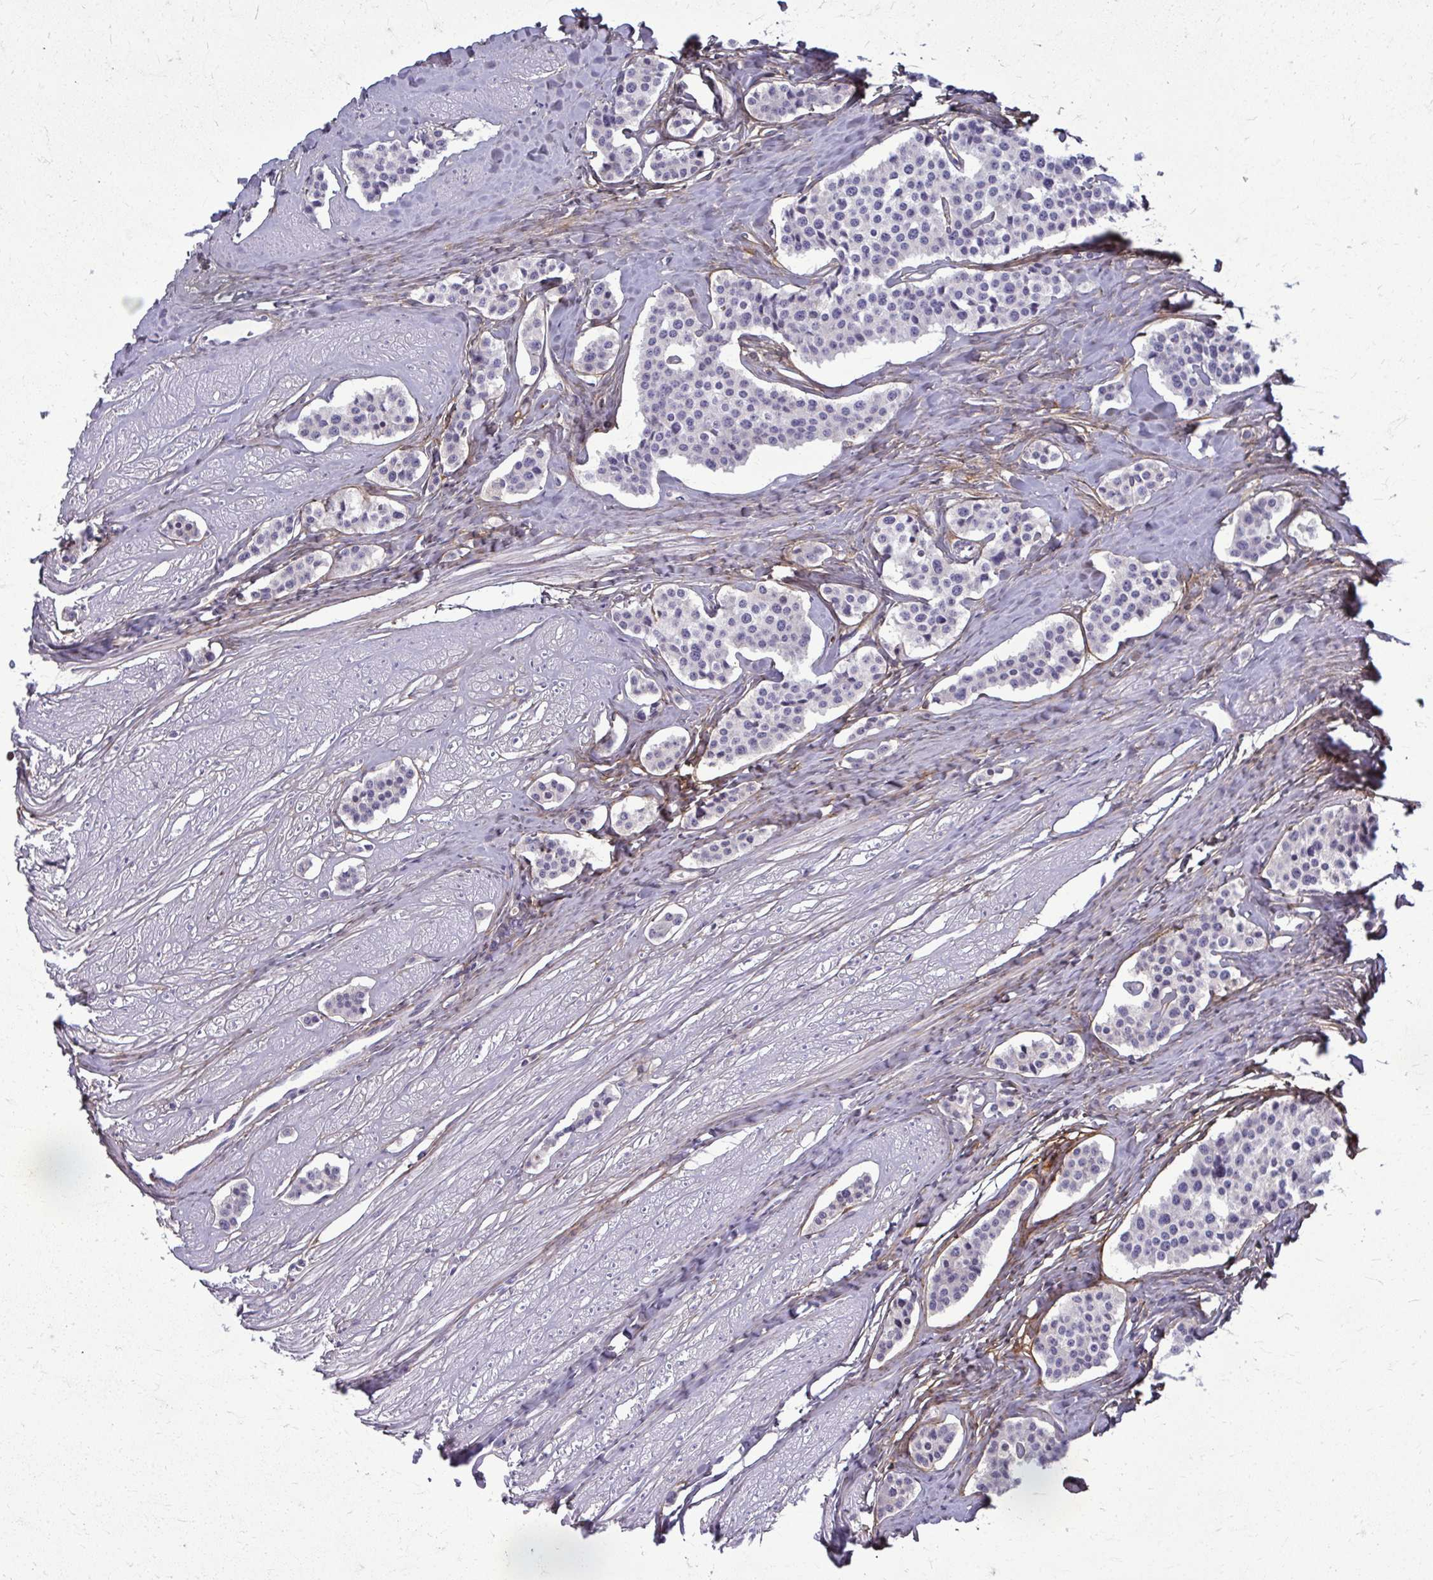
{"staining": {"intensity": "negative", "quantity": "none", "location": "none"}, "tissue": "carcinoid", "cell_type": "Tumor cells", "image_type": "cancer", "snomed": [{"axis": "morphology", "description": "Carcinoid, malignant, NOS"}, {"axis": "topography", "description": "Small intestine"}], "caption": "Immunohistochemical staining of human carcinoid shows no significant positivity in tumor cells.", "gene": "AP5M1", "patient": {"sex": "male", "age": 60}}